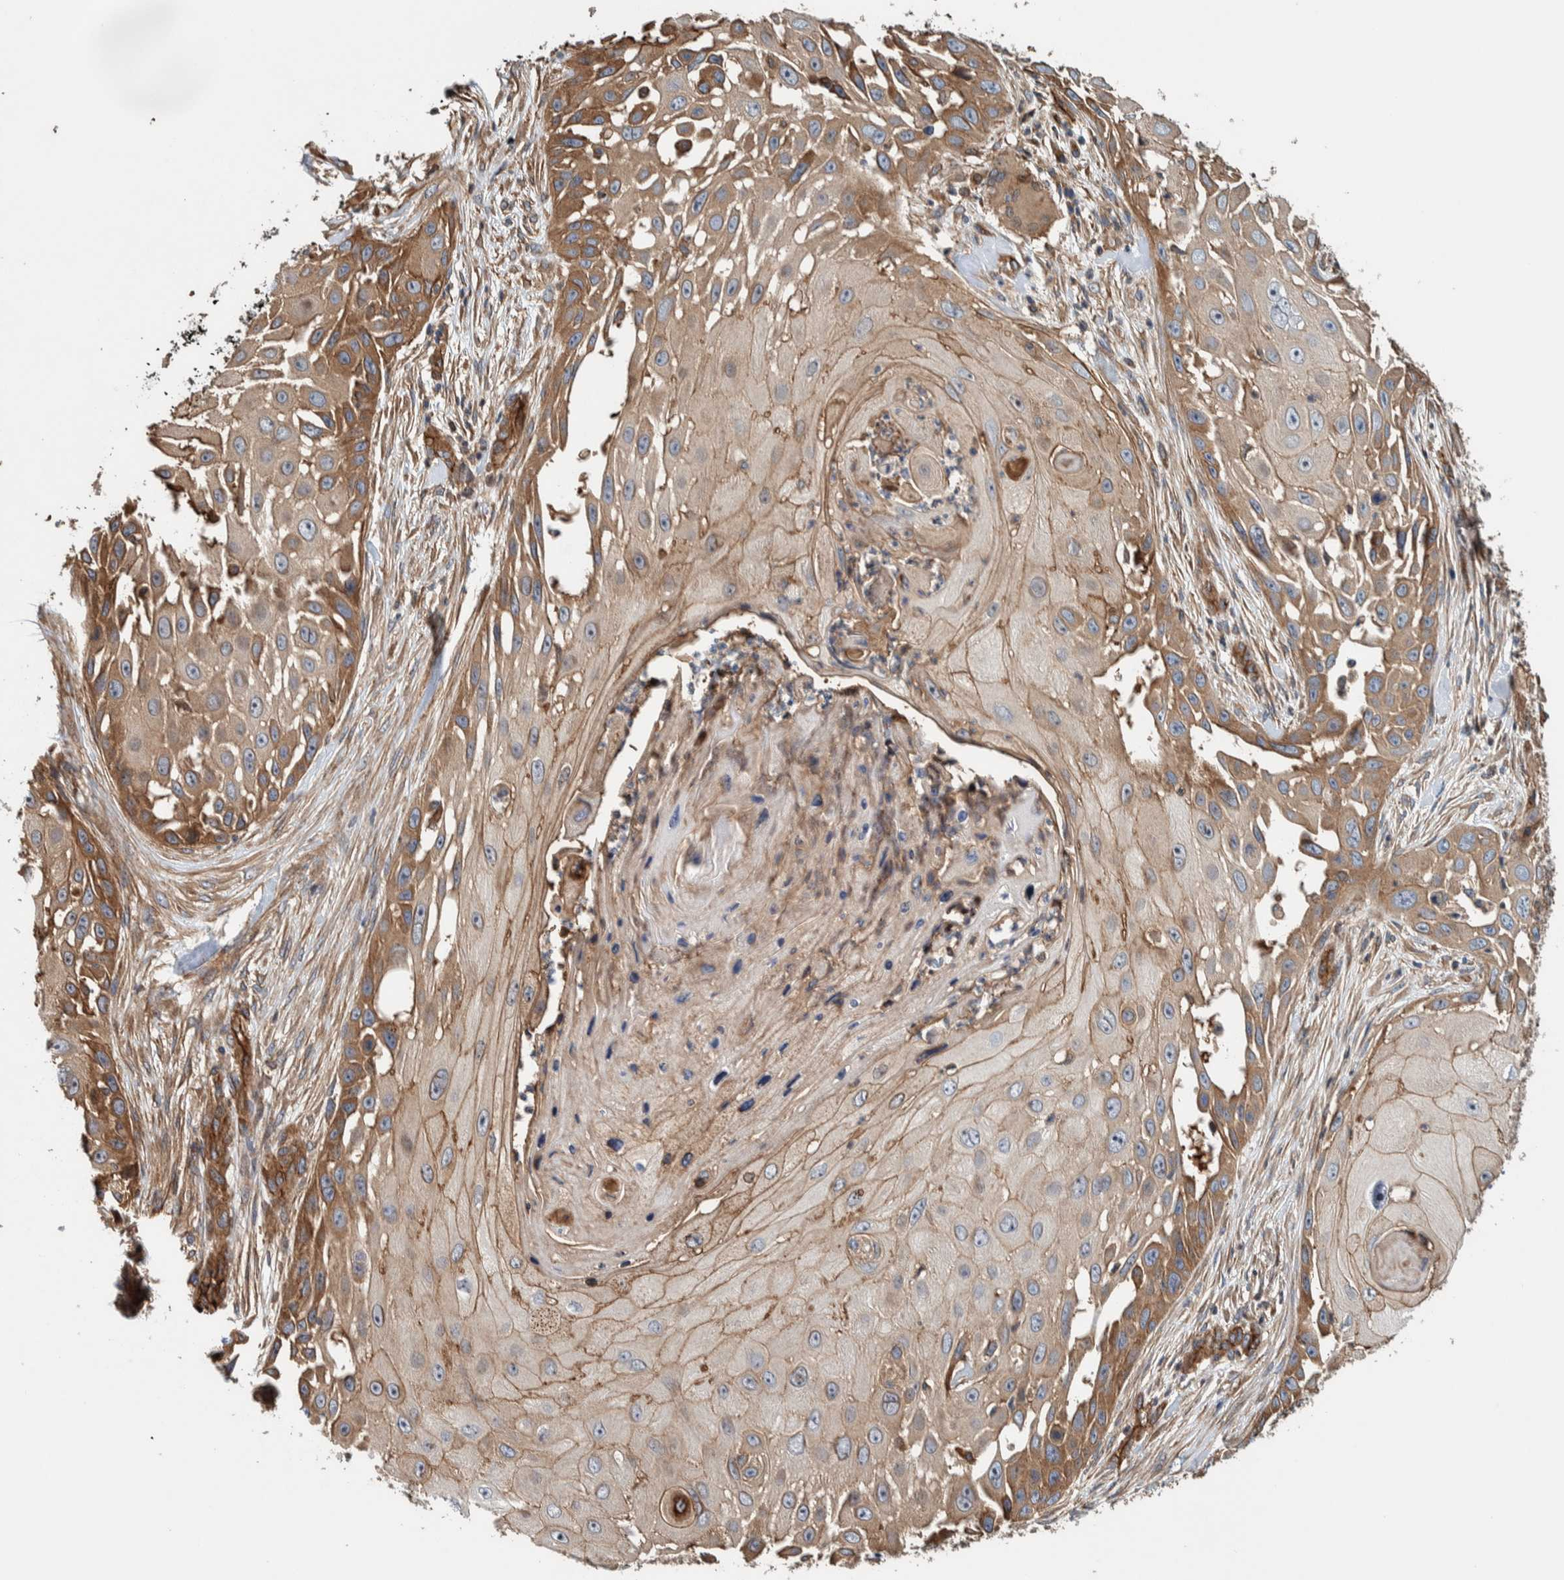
{"staining": {"intensity": "moderate", "quantity": ">75%", "location": "cytoplasmic/membranous"}, "tissue": "skin cancer", "cell_type": "Tumor cells", "image_type": "cancer", "snomed": [{"axis": "morphology", "description": "Squamous cell carcinoma, NOS"}, {"axis": "topography", "description": "Skin"}], "caption": "Immunohistochemical staining of skin cancer (squamous cell carcinoma) exhibits medium levels of moderate cytoplasmic/membranous positivity in approximately >75% of tumor cells. The staining is performed using DAB brown chromogen to label protein expression. The nuclei are counter-stained blue using hematoxylin.", "gene": "PKD1L1", "patient": {"sex": "female", "age": 44}}